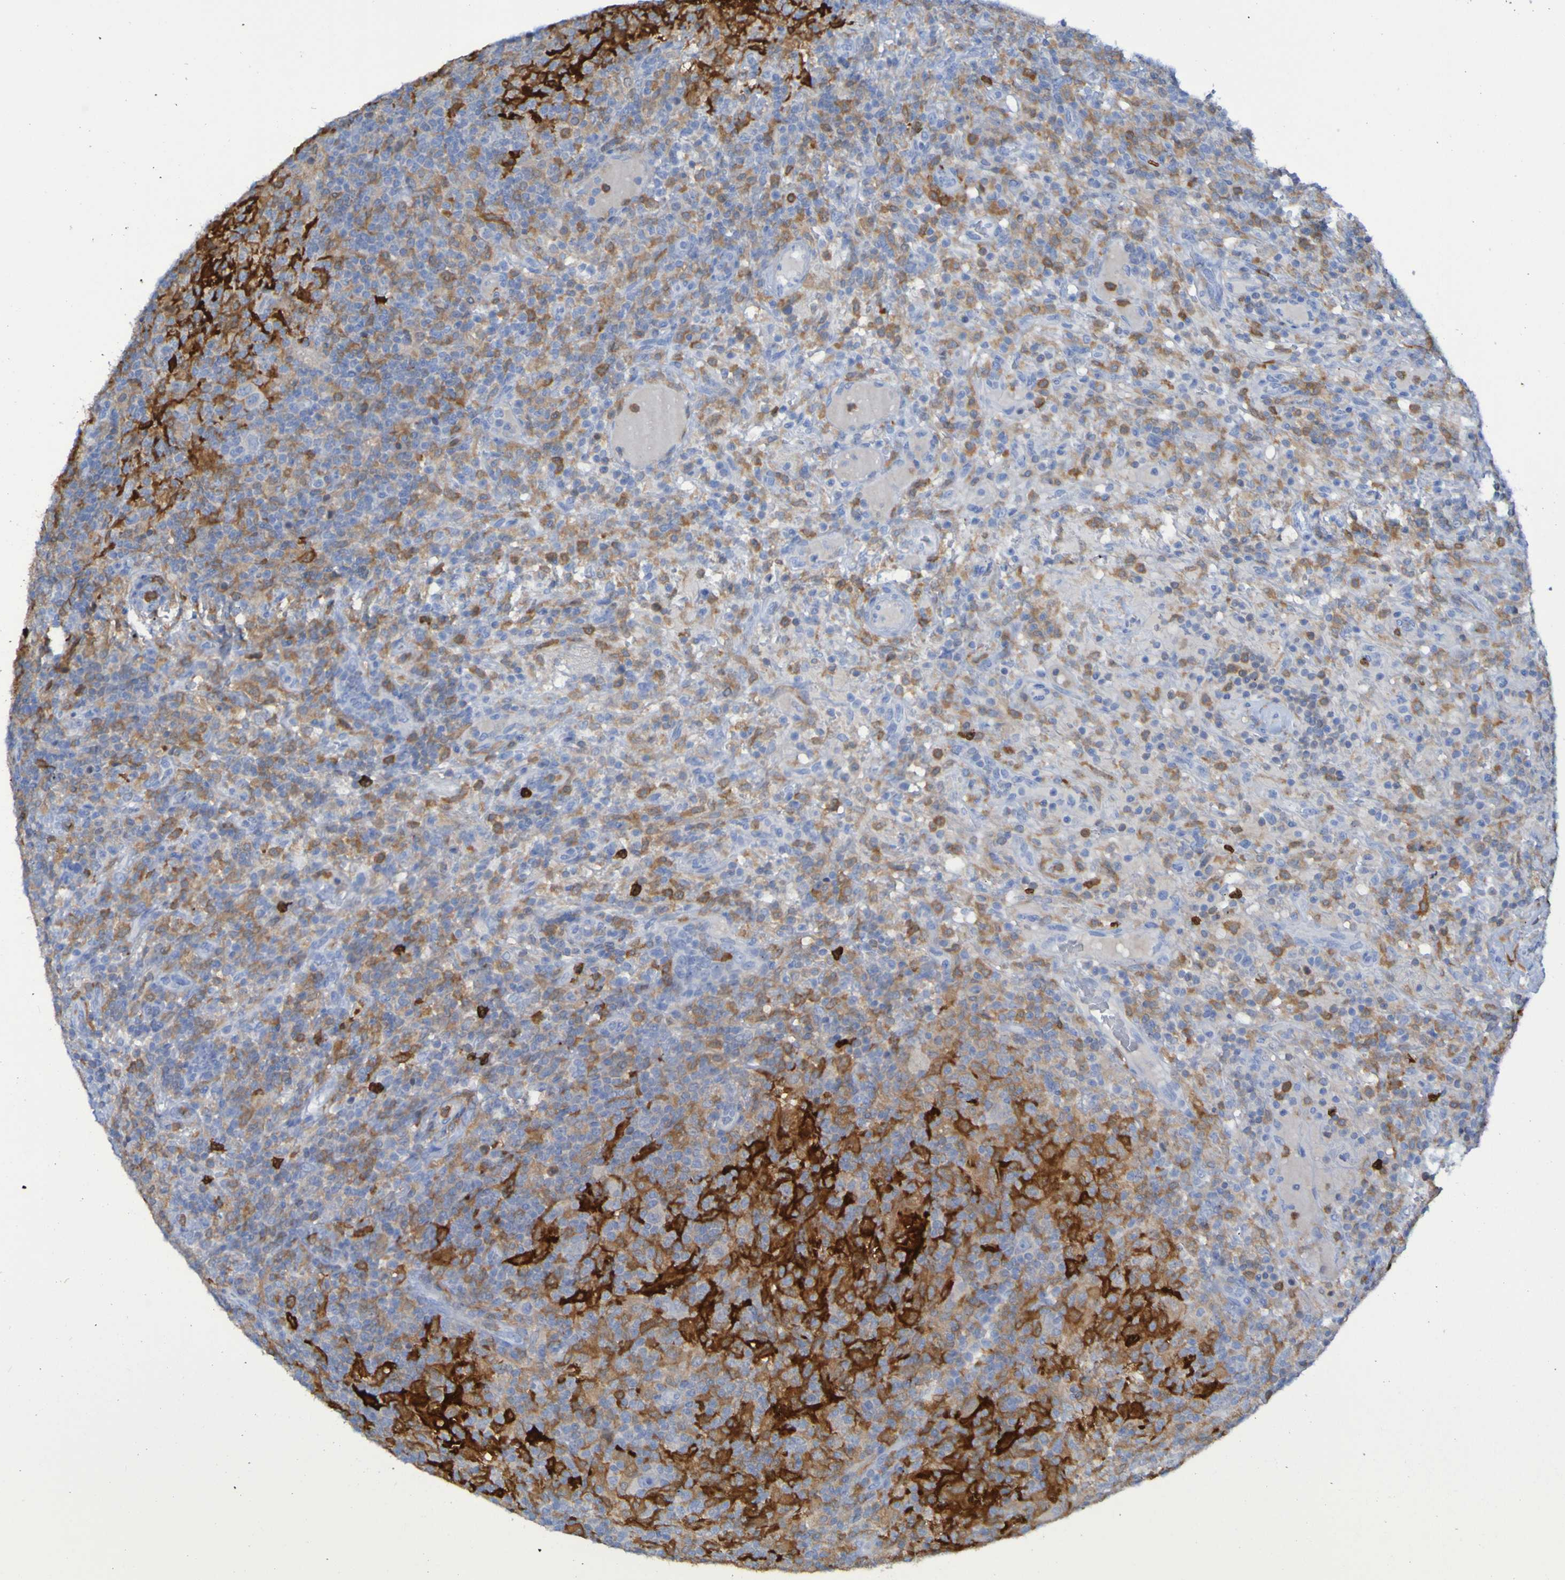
{"staining": {"intensity": "moderate", "quantity": "25%-75%", "location": "cytoplasmic/membranous"}, "tissue": "lymphoma", "cell_type": "Tumor cells", "image_type": "cancer", "snomed": [{"axis": "morphology", "description": "Hodgkin's disease, NOS"}, {"axis": "topography", "description": "Lymph node"}], "caption": "An image of human lymphoma stained for a protein shows moderate cytoplasmic/membranous brown staining in tumor cells. (DAB (3,3'-diaminobenzidine) = brown stain, brightfield microscopy at high magnification).", "gene": "MPPE1", "patient": {"sex": "male", "age": 70}}